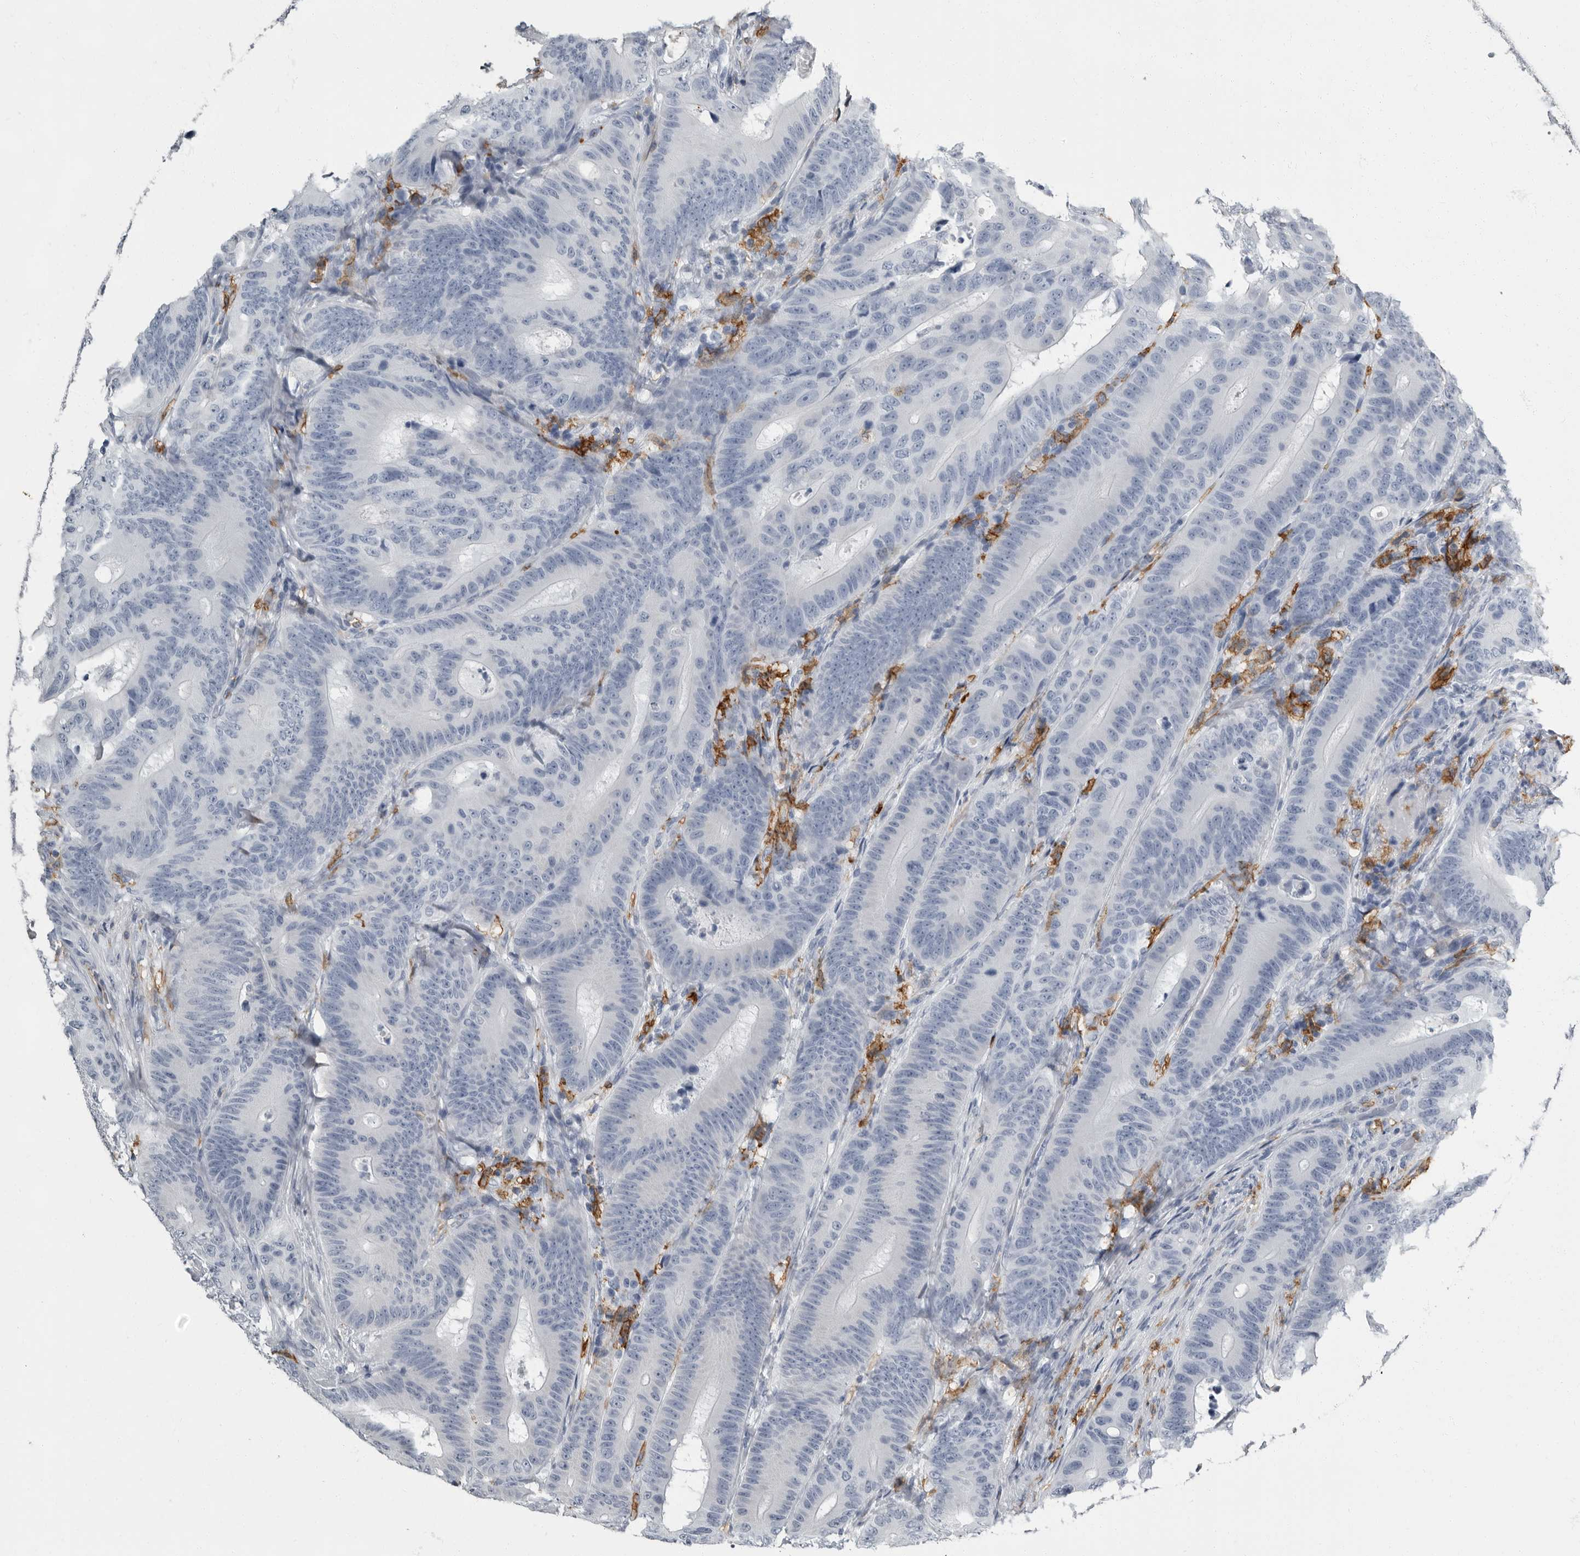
{"staining": {"intensity": "negative", "quantity": "none", "location": "none"}, "tissue": "colorectal cancer", "cell_type": "Tumor cells", "image_type": "cancer", "snomed": [{"axis": "morphology", "description": "Adenocarcinoma, NOS"}, {"axis": "topography", "description": "Colon"}], "caption": "IHC micrograph of human colorectal cancer (adenocarcinoma) stained for a protein (brown), which demonstrates no expression in tumor cells.", "gene": "FCER1G", "patient": {"sex": "male", "age": 83}}